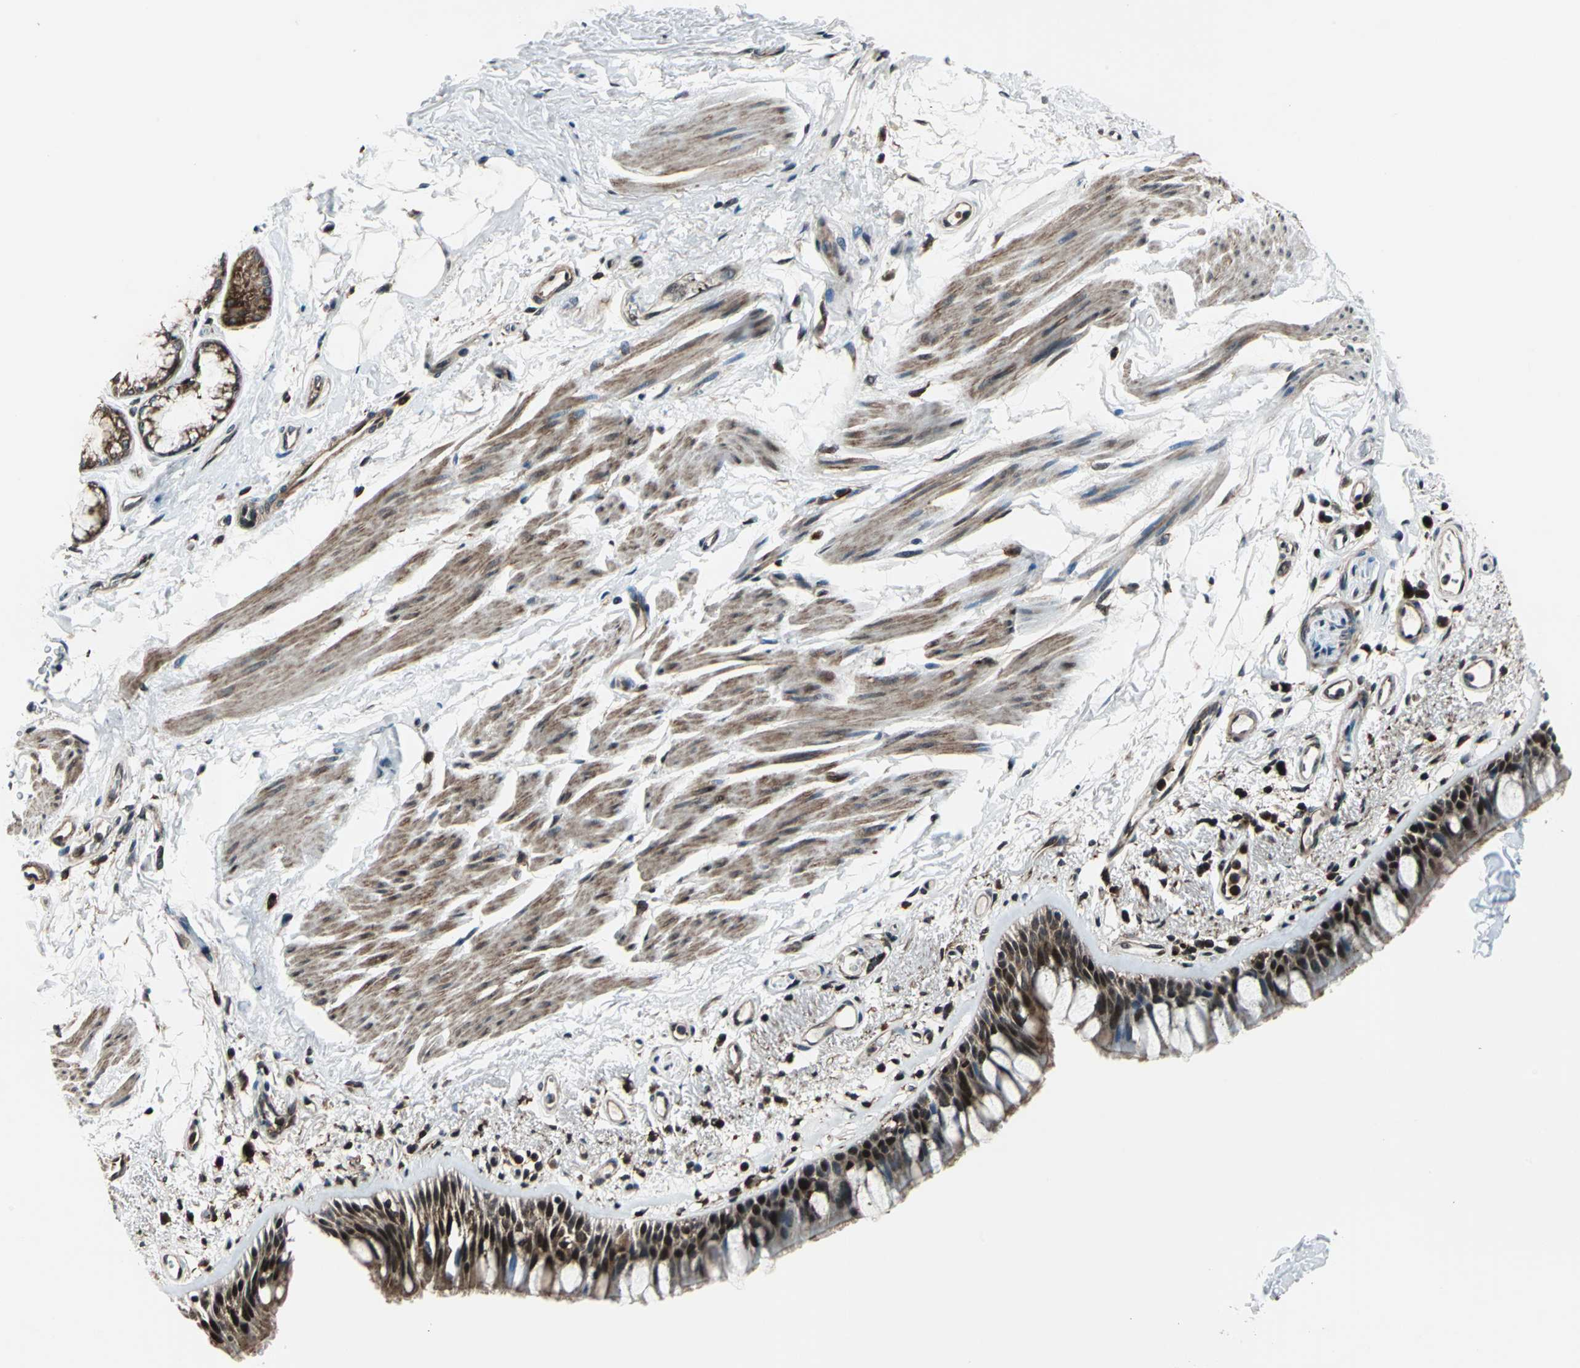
{"staining": {"intensity": "strong", "quantity": ">75%", "location": "nuclear"}, "tissue": "bronchus", "cell_type": "Respiratory epithelial cells", "image_type": "normal", "snomed": [{"axis": "morphology", "description": "Normal tissue, NOS"}, {"axis": "morphology", "description": "Adenocarcinoma, NOS"}, {"axis": "topography", "description": "Bronchus"}, {"axis": "topography", "description": "Lung"}], "caption": "An immunohistochemistry micrograph of unremarkable tissue is shown. Protein staining in brown labels strong nuclear positivity in bronchus within respiratory epithelial cells. (Stains: DAB in brown, nuclei in blue, Microscopy: brightfield microscopy at high magnification).", "gene": "AATF", "patient": {"sex": "female", "age": 54}}